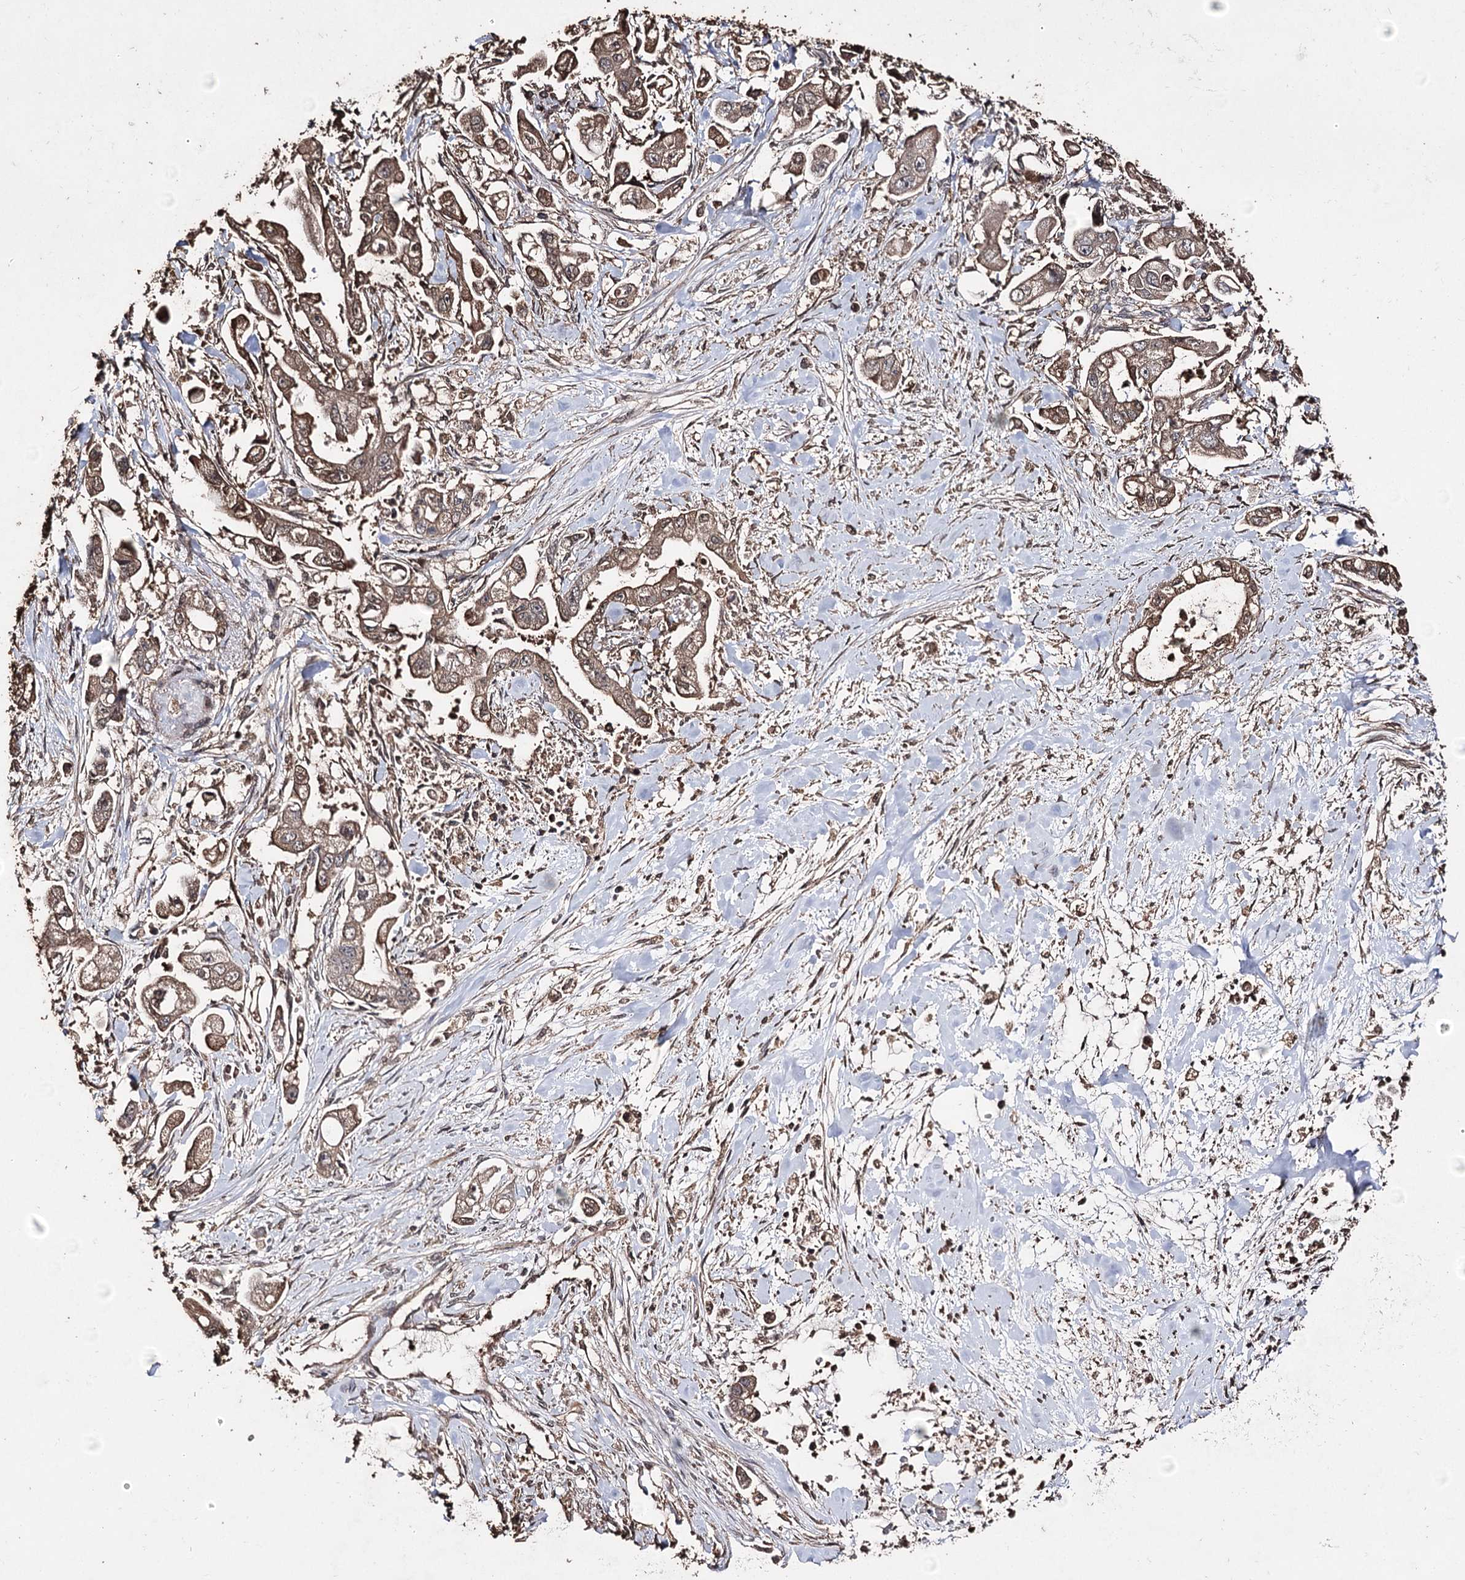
{"staining": {"intensity": "moderate", "quantity": ">75%", "location": "cytoplasmic/membranous"}, "tissue": "stomach cancer", "cell_type": "Tumor cells", "image_type": "cancer", "snomed": [{"axis": "morphology", "description": "Adenocarcinoma, NOS"}, {"axis": "topography", "description": "Stomach"}], "caption": "Adenocarcinoma (stomach) stained with a brown dye exhibits moderate cytoplasmic/membranous positive expression in approximately >75% of tumor cells.", "gene": "ZNF662", "patient": {"sex": "male", "age": 62}}